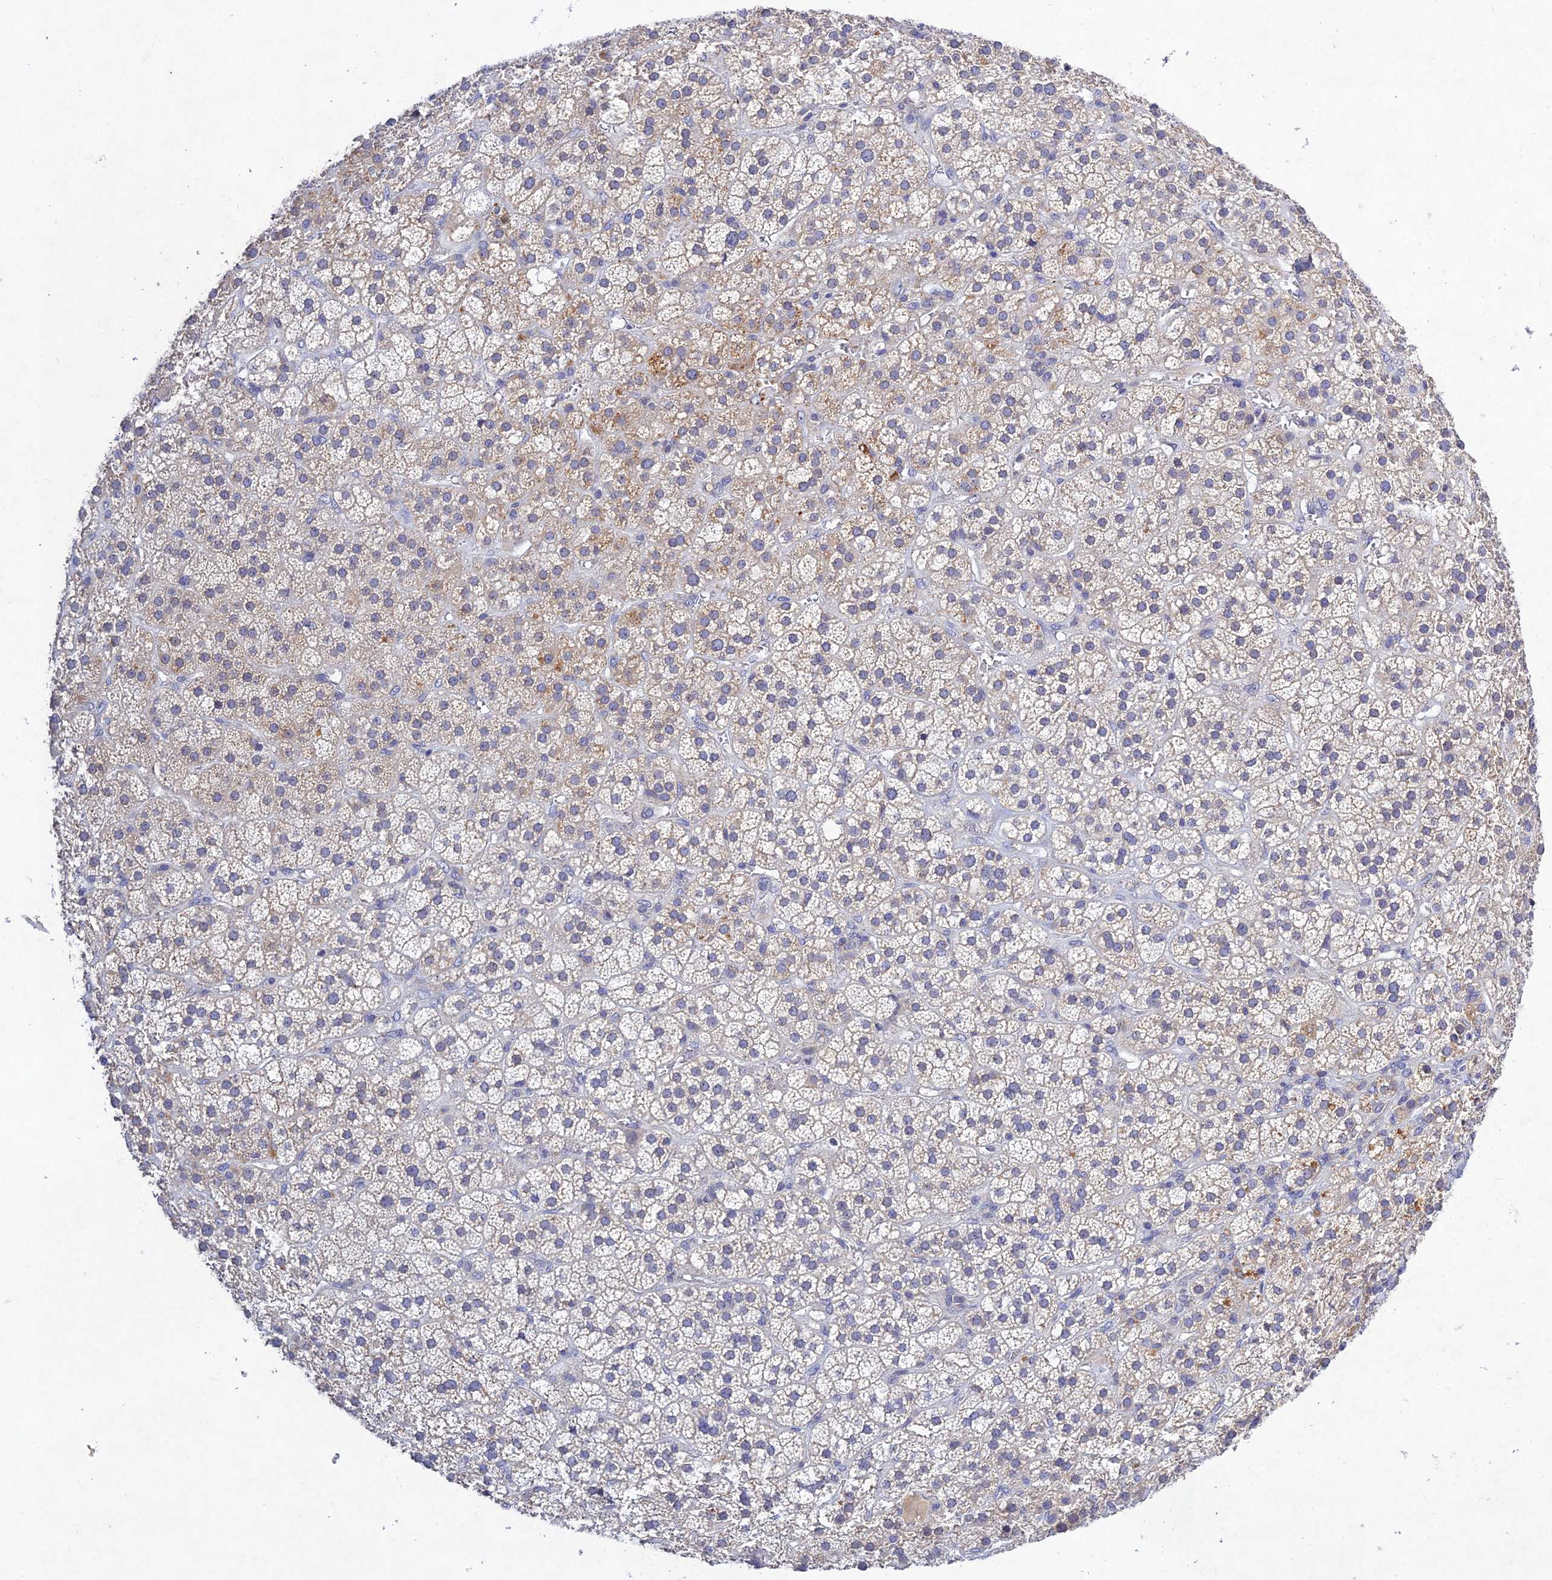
{"staining": {"intensity": "weak", "quantity": "<25%", "location": "cytoplasmic/membranous"}, "tissue": "adrenal gland", "cell_type": "Glandular cells", "image_type": "normal", "snomed": [{"axis": "morphology", "description": "Normal tissue, NOS"}, {"axis": "topography", "description": "Adrenal gland"}], "caption": "Adrenal gland stained for a protein using immunohistochemistry (IHC) shows no expression glandular cells.", "gene": "CHST5", "patient": {"sex": "female", "age": 70}}